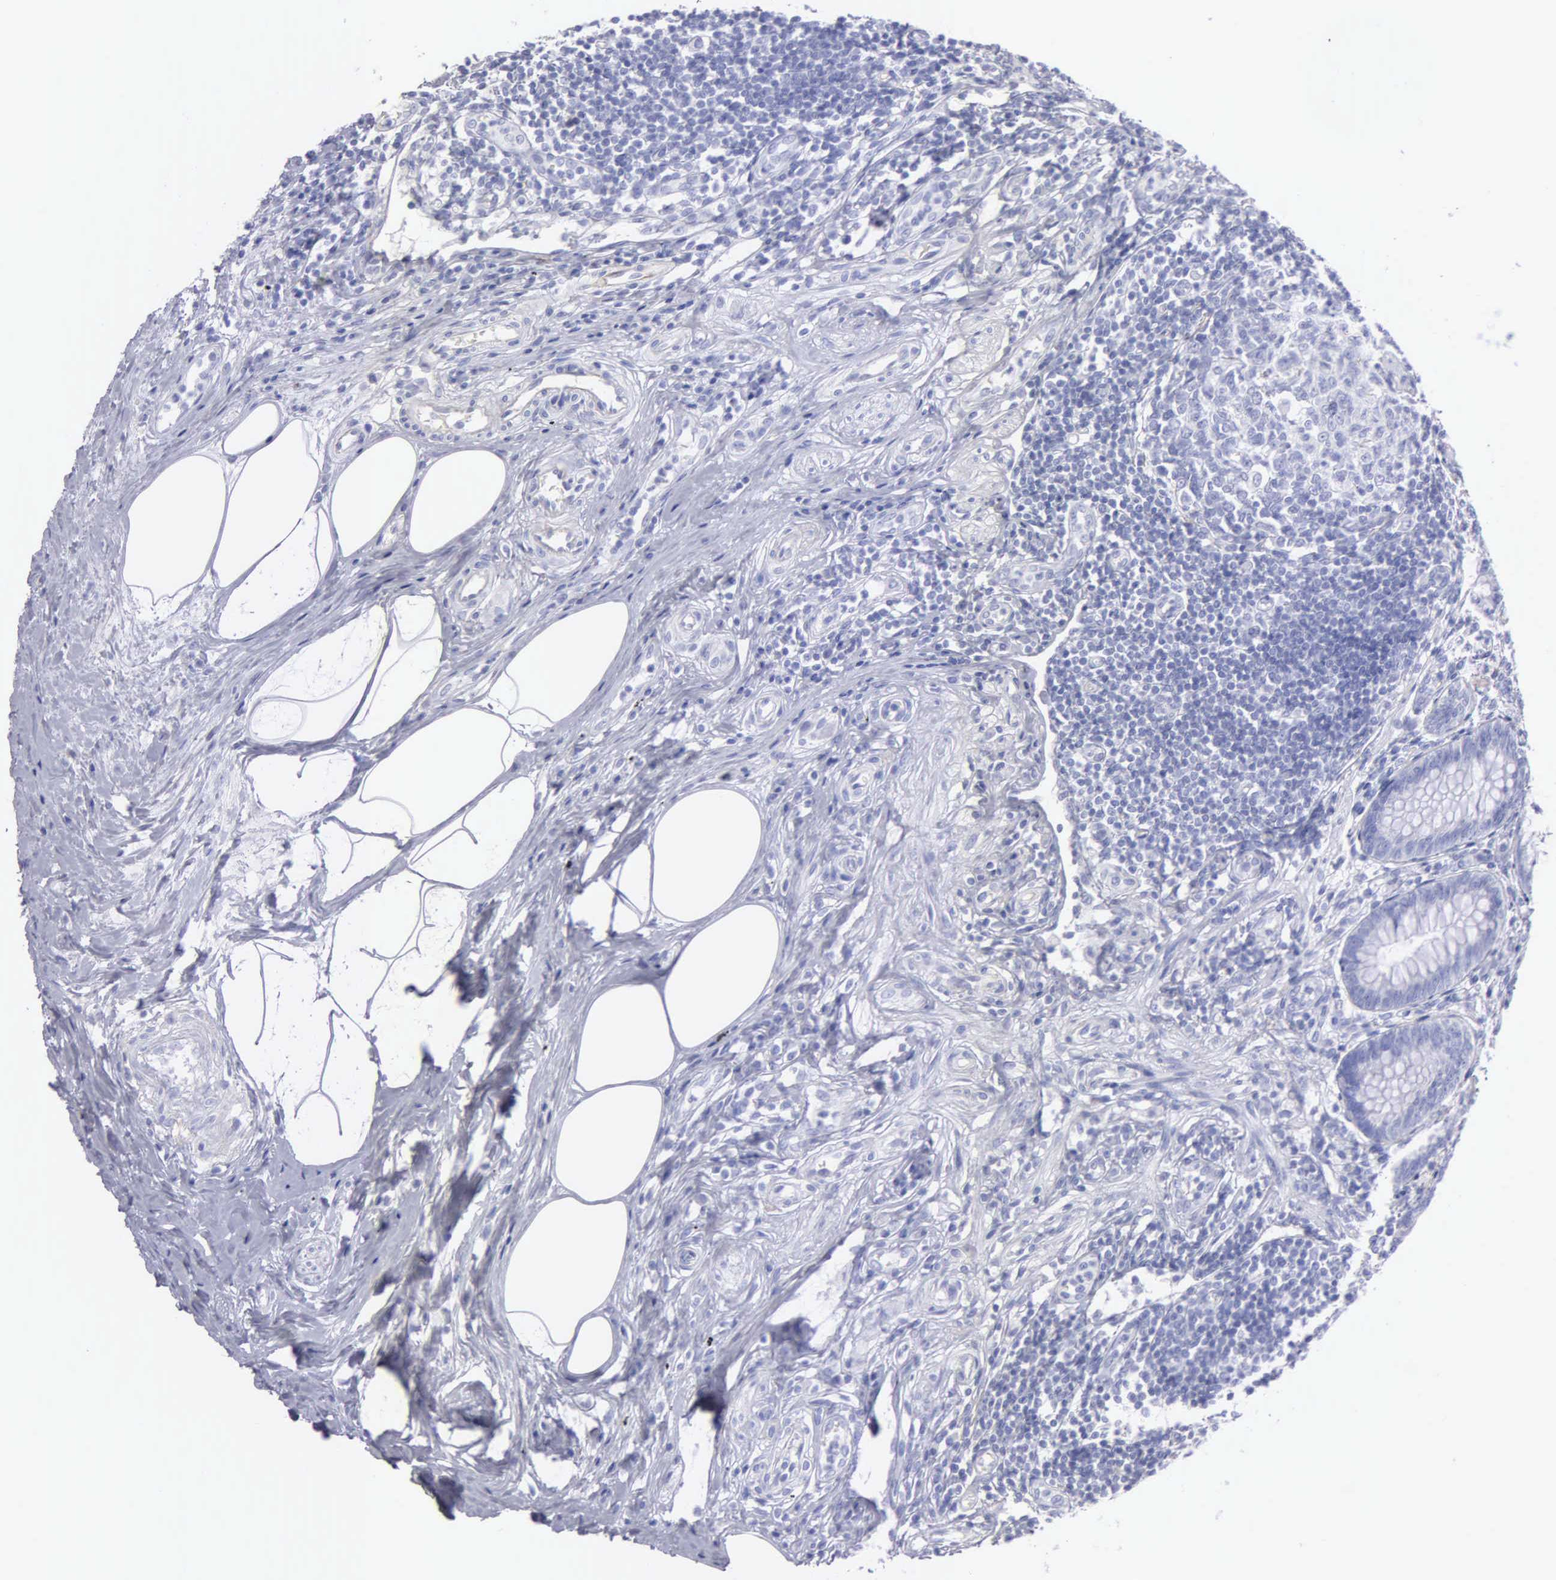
{"staining": {"intensity": "negative", "quantity": "none", "location": "none"}, "tissue": "appendix", "cell_type": "Glandular cells", "image_type": "normal", "snomed": [{"axis": "morphology", "description": "Normal tissue, NOS"}, {"axis": "topography", "description": "Appendix"}], "caption": "This is a micrograph of IHC staining of benign appendix, which shows no staining in glandular cells. (Stains: DAB (3,3'-diaminobenzidine) immunohistochemistry with hematoxylin counter stain, Microscopy: brightfield microscopy at high magnification).", "gene": "FBLN5", "patient": {"sex": "female", "age": 34}}